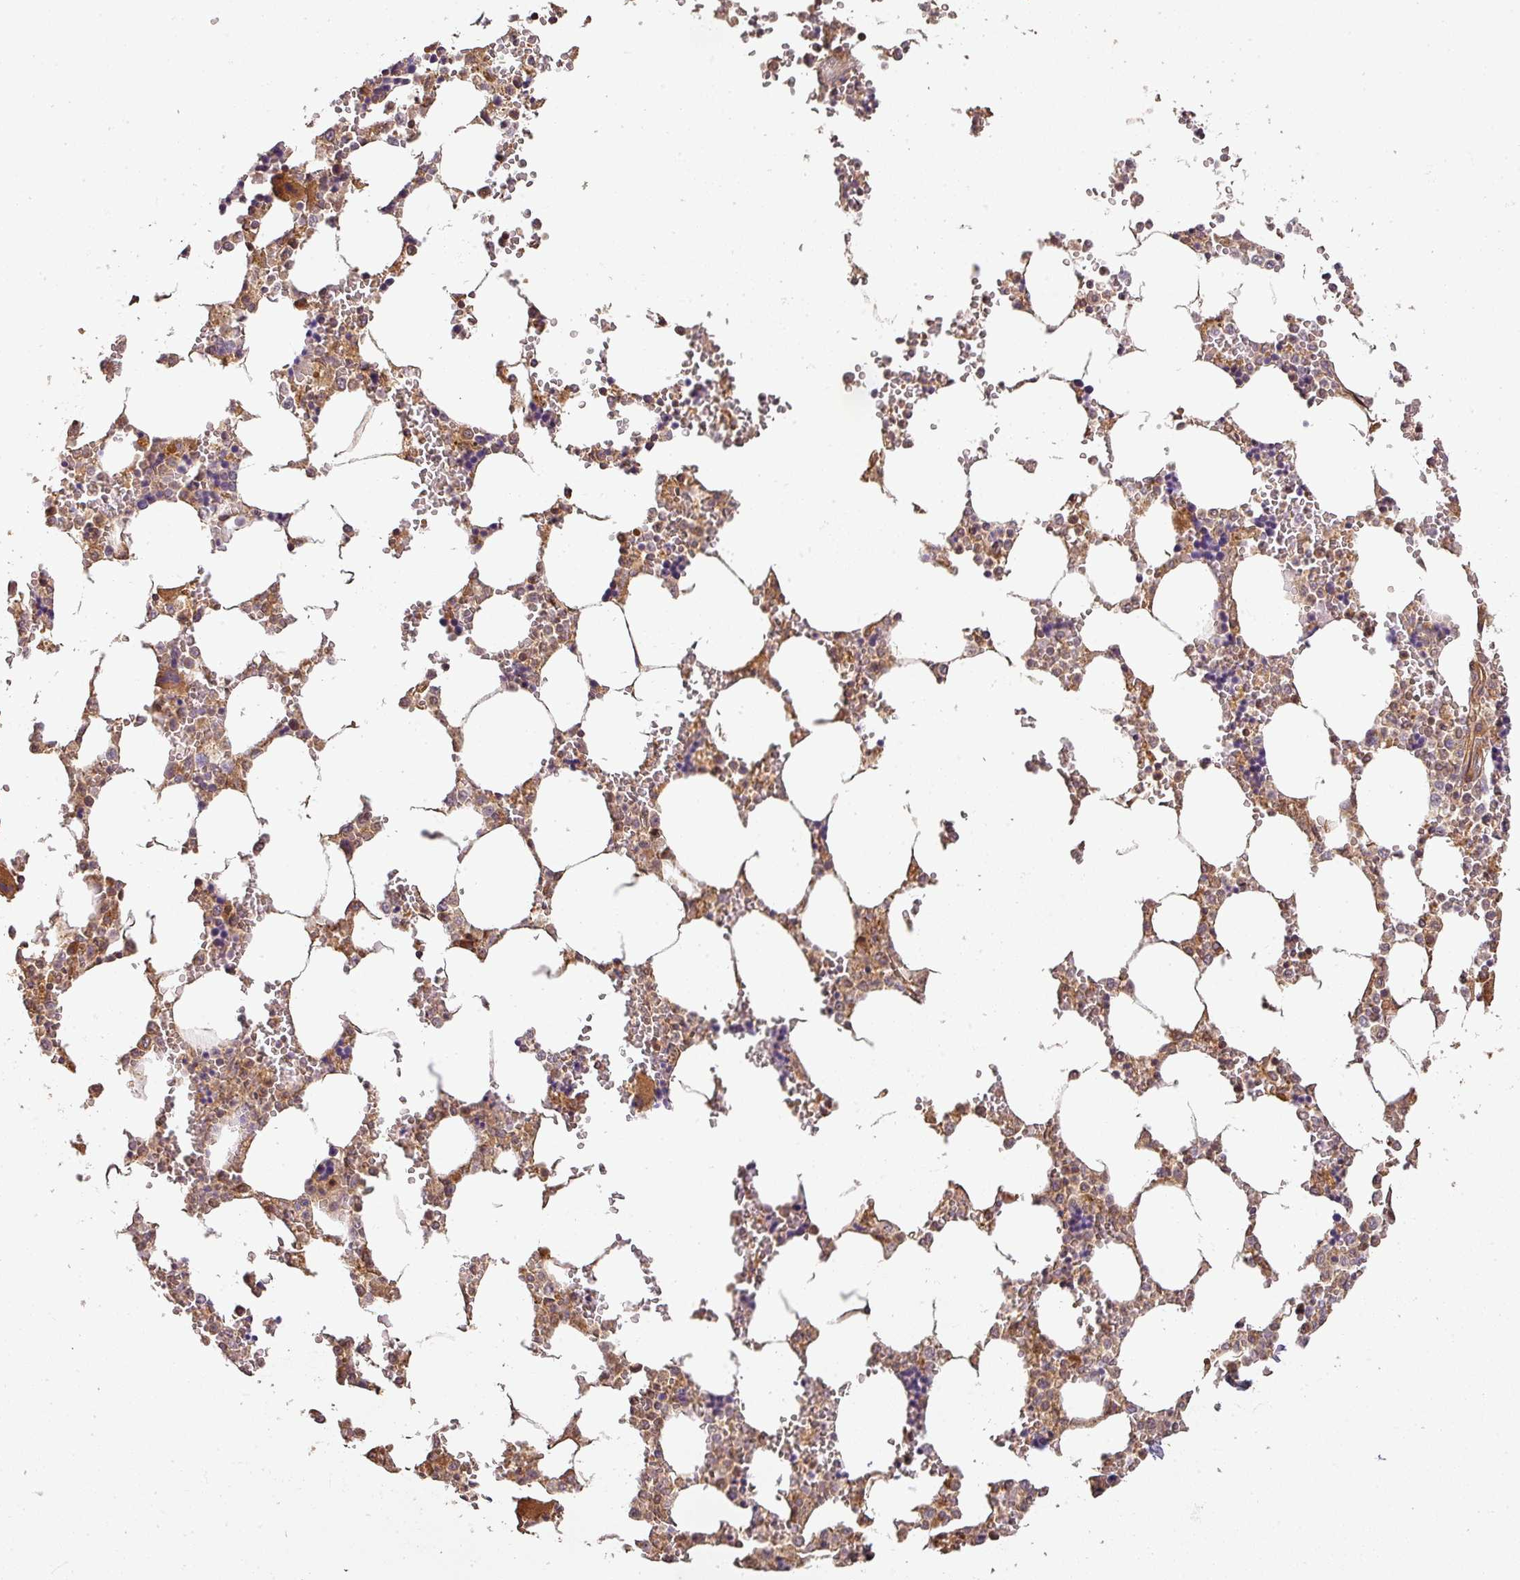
{"staining": {"intensity": "moderate", "quantity": "<25%", "location": "cytoplasmic/membranous"}, "tissue": "bone marrow", "cell_type": "Hematopoietic cells", "image_type": "normal", "snomed": [{"axis": "morphology", "description": "Normal tissue, NOS"}, {"axis": "topography", "description": "Bone marrow"}], "caption": "Immunohistochemical staining of benign human bone marrow displays <25% levels of moderate cytoplasmic/membranous protein staining in about <25% of hematopoietic cells. (DAB (3,3'-diaminobenzidine) = brown stain, brightfield microscopy at high magnification).", "gene": "BPIFB3", "patient": {"sex": "male", "age": 64}}